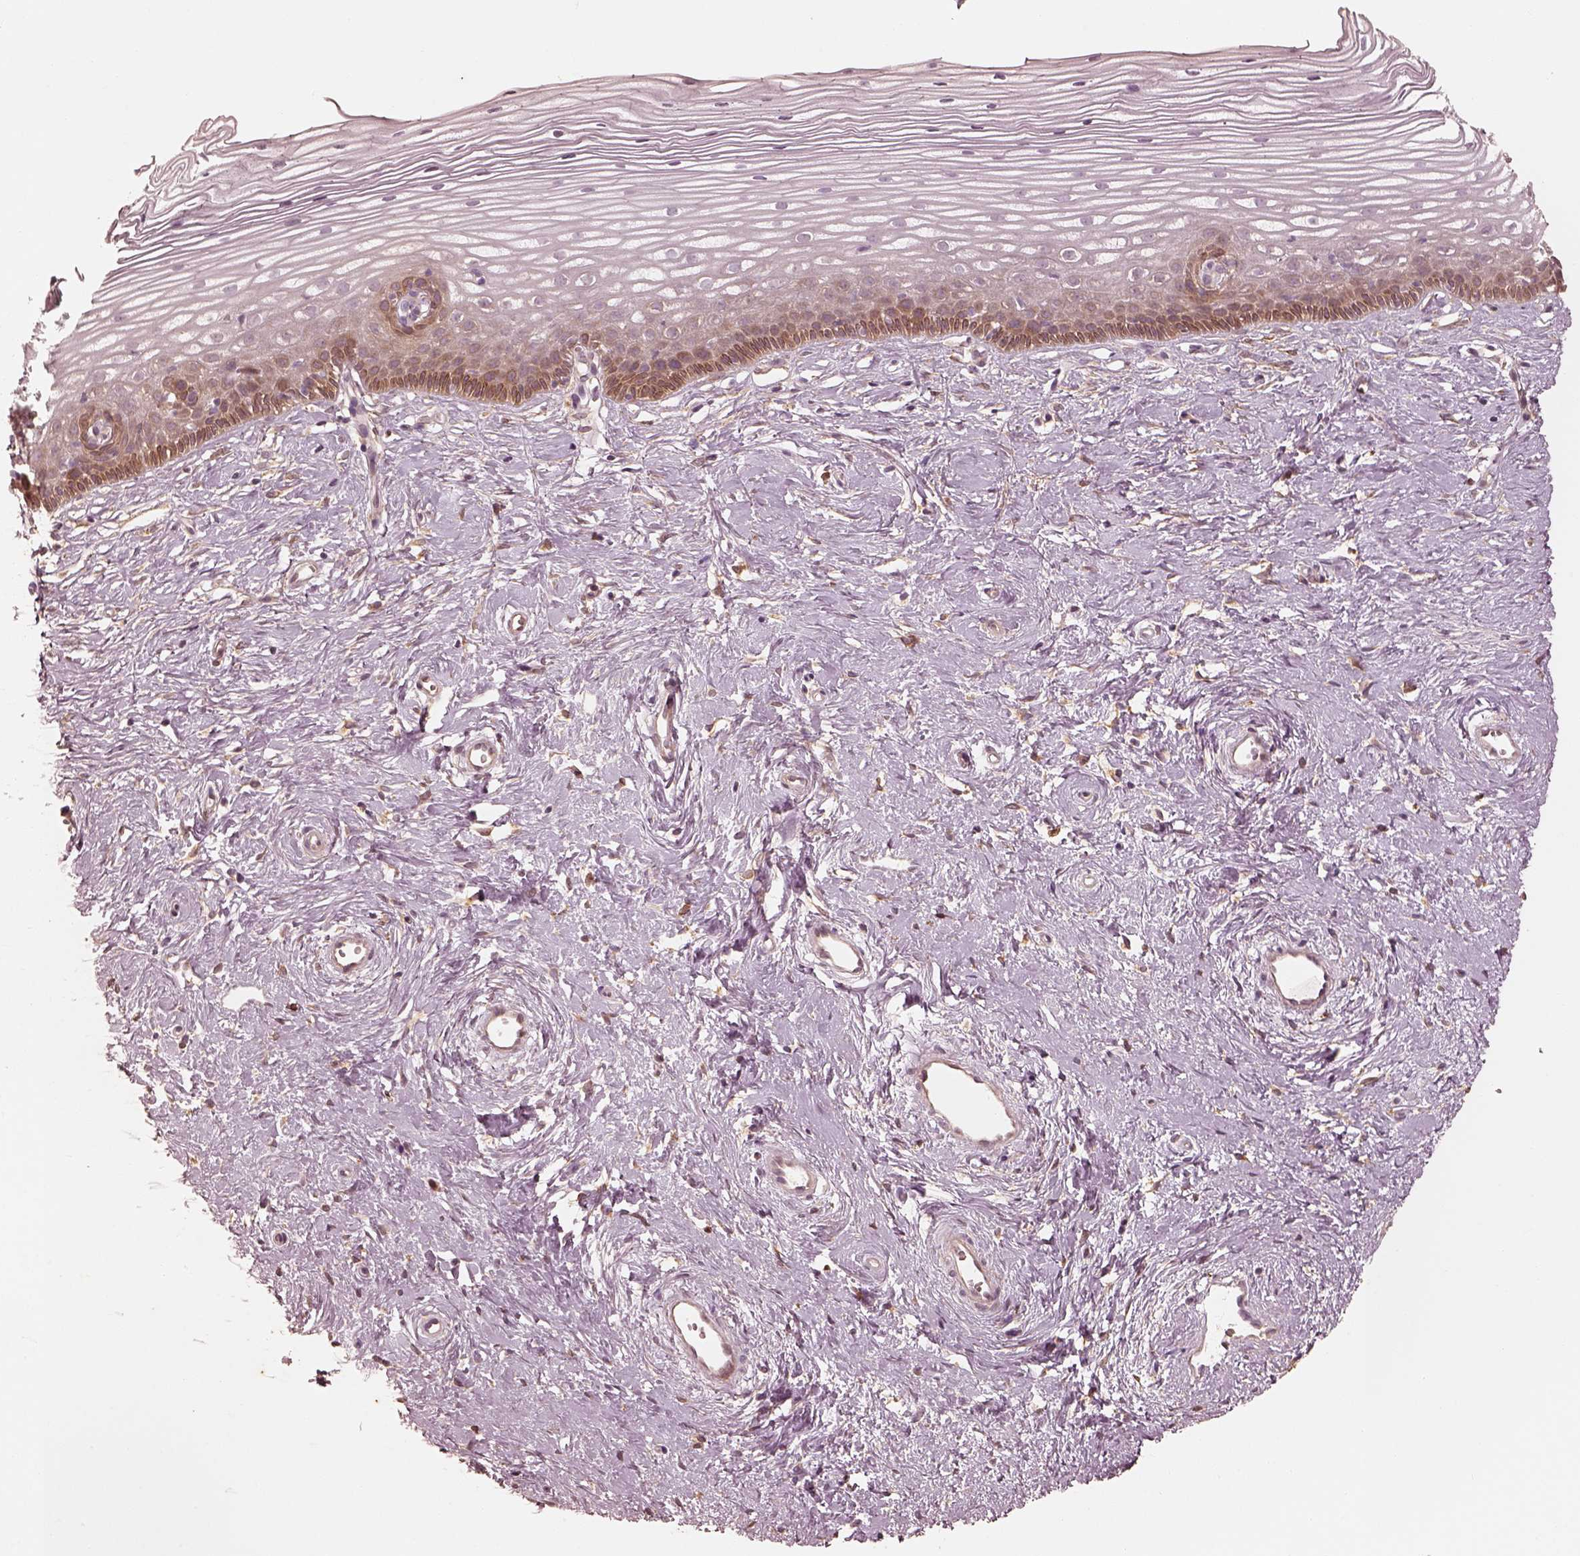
{"staining": {"intensity": "negative", "quantity": "none", "location": "none"}, "tissue": "cervix", "cell_type": "Glandular cells", "image_type": "normal", "snomed": [{"axis": "morphology", "description": "Normal tissue, NOS"}, {"axis": "topography", "description": "Cervix"}], "caption": "A high-resolution micrograph shows immunohistochemistry (IHC) staining of unremarkable cervix, which exhibits no significant staining in glandular cells.", "gene": "WLS", "patient": {"sex": "female", "age": 40}}